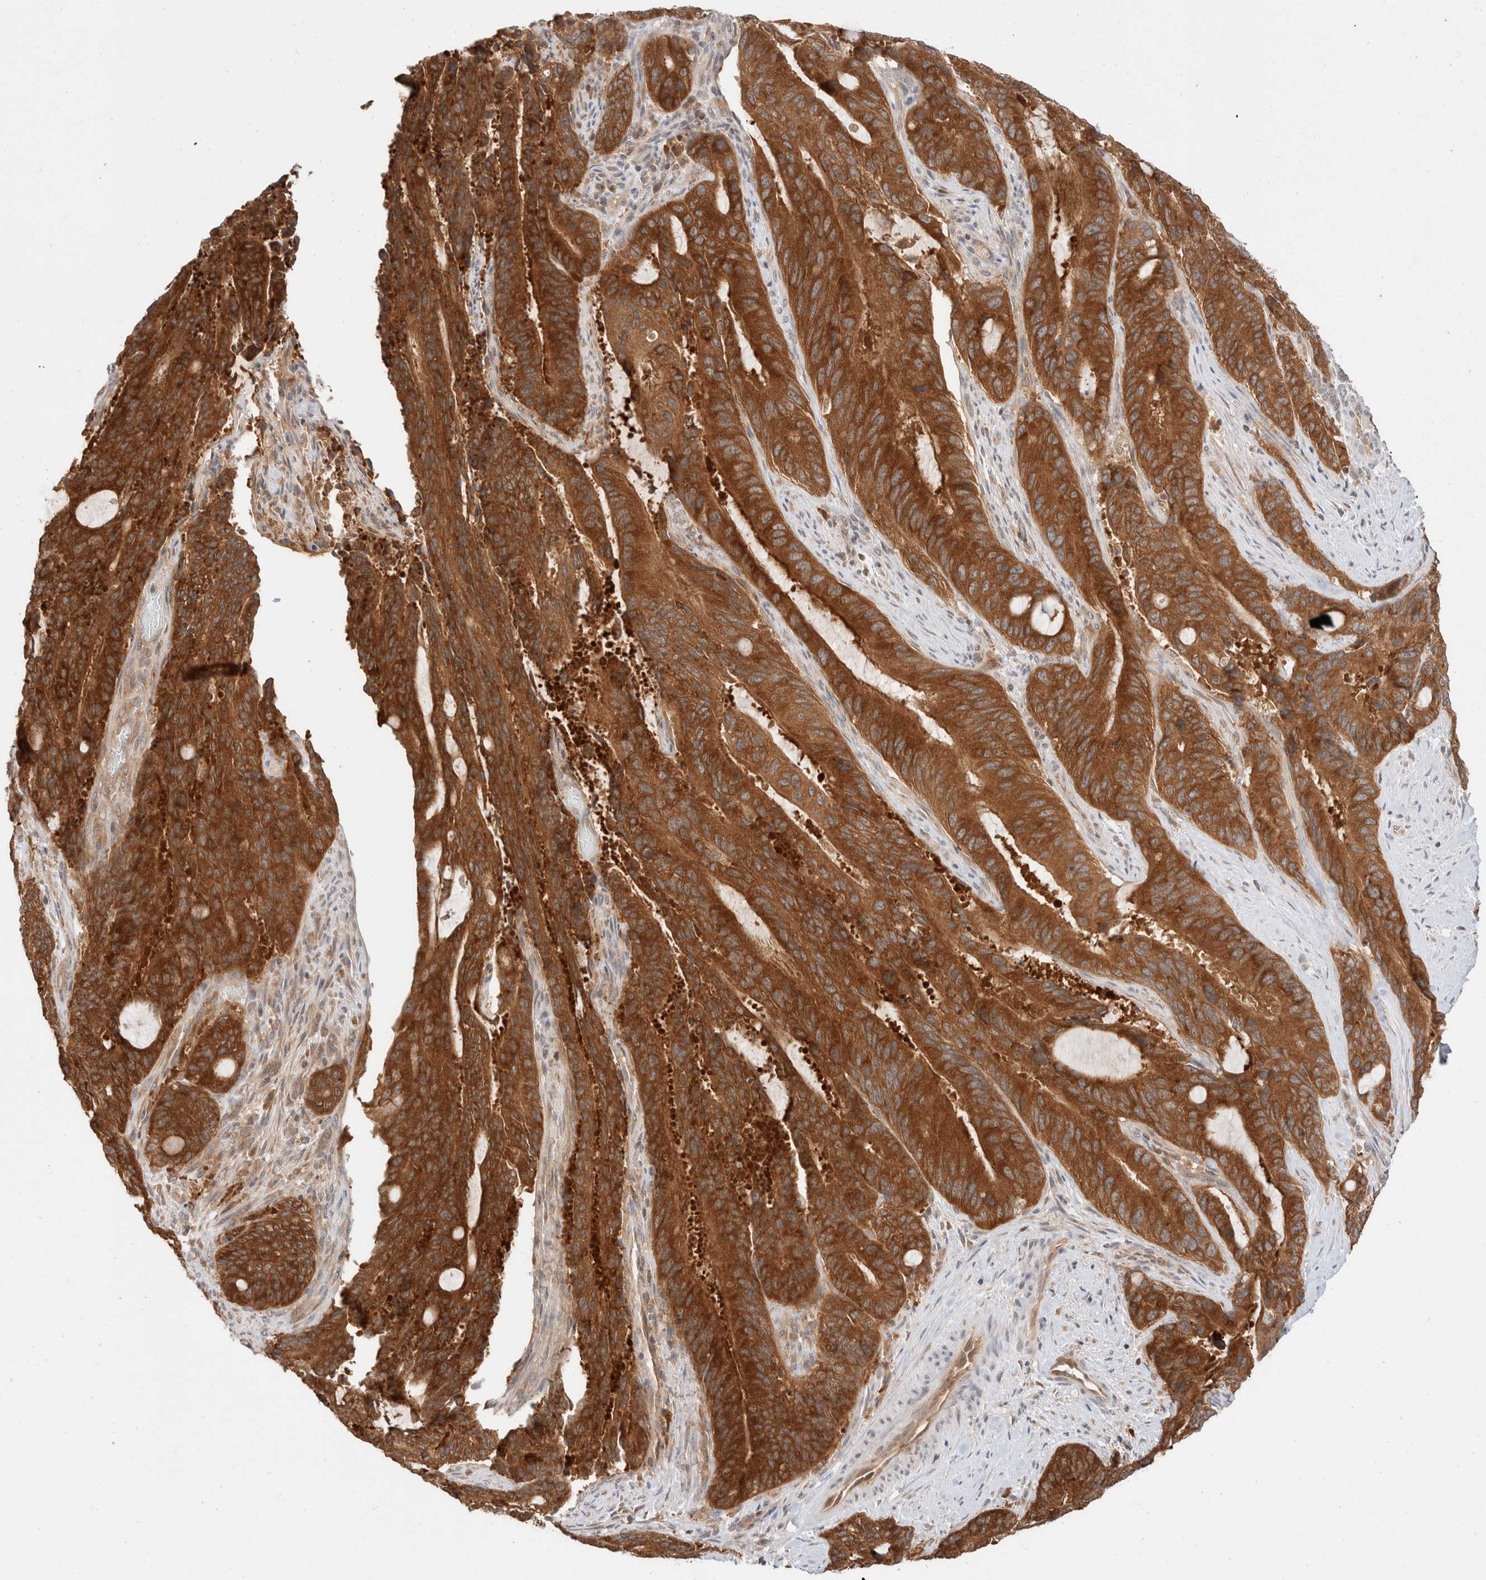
{"staining": {"intensity": "strong", "quantity": ">75%", "location": "cytoplasmic/membranous"}, "tissue": "liver cancer", "cell_type": "Tumor cells", "image_type": "cancer", "snomed": [{"axis": "morphology", "description": "Normal tissue, NOS"}, {"axis": "morphology", "description": "Cholangiocarcinoma"}, {"axis": "topography", "description": "Liver"}, {"axis": "topography", "description": "Peripheral nerve tissue"}], "caption": "Protein expression analysis of liver cholangiocarcinoma displays strong cytoplasmic/membranous positivity in about >75% of tumor cells.", "gene": "XKR4", "patient": {"sex": "female", "age": 73}}